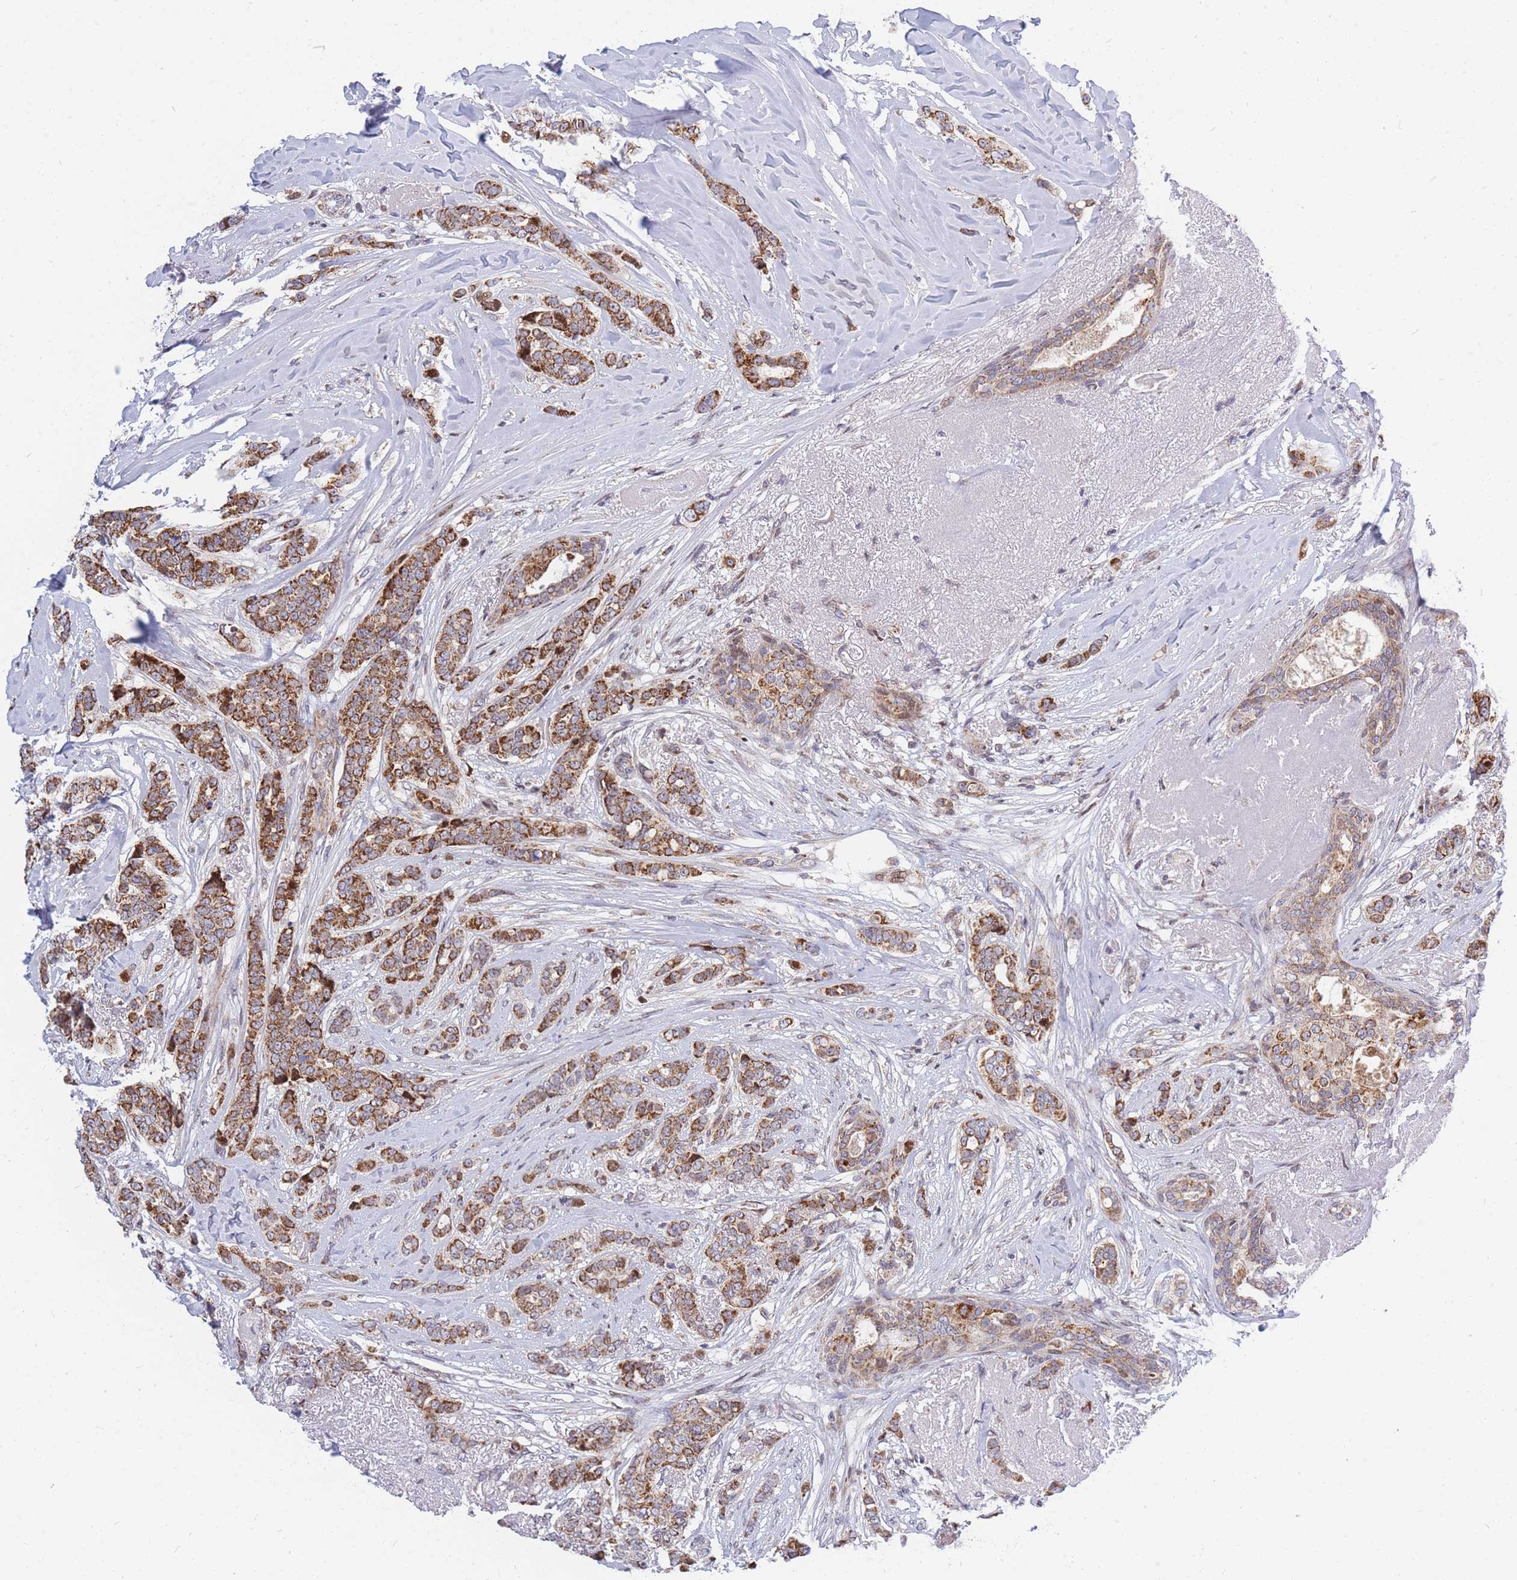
{"staining": {"intensity": "moderate", "quantity": ">75%", "location": "cytoplasmic/membranous"}, "tissue": "breast cancer", "cell_type": "Tumor cells", "image_type": "cancer", "snomed": [{"axis": "morphology", "description": "Lobular carcinoma"}, {"axis": "topography", "description": "Breast"}], "caption": "A photomicrograph of breast cancer (lobular carcinoma) stained for a protein exhibits moderate cytoplasmic/membranous brown staining in tumor cells.", "gene": "MOB4", "patient": {"sex": "female", "age": 51}}